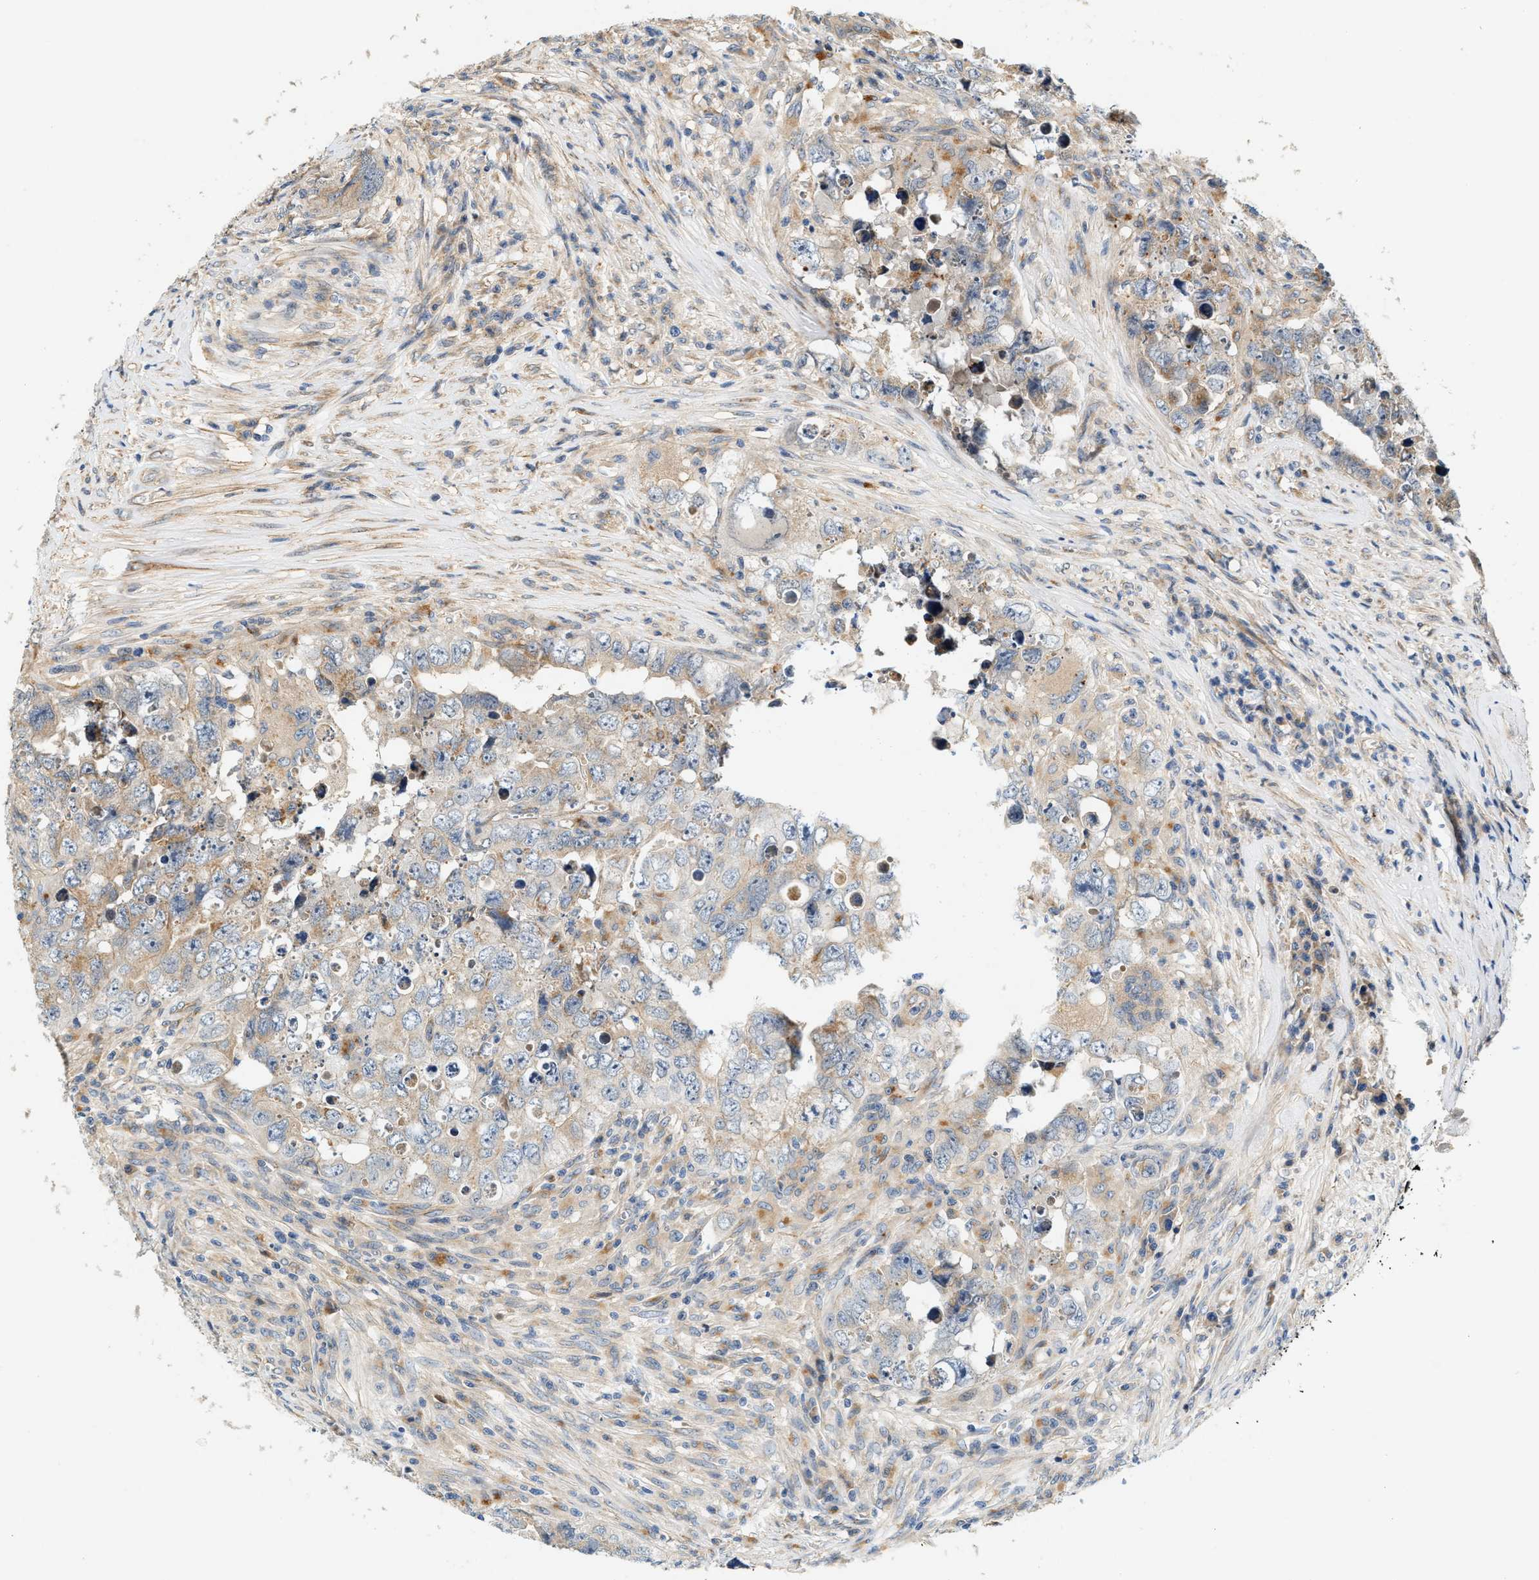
{"staining": {"intensity": "moderate", "quantity": "<25%", "location": "cytoplasmic/membranous"}, "tissue": "testis cancer", "cell_type": "Tumor cells", "image_type": "cancer", "snomed": [{"axis": "morphology", "description": "Seminoma, NOS"}, {"axis": "morphology", "description": "Carcinoma, Embryonal, NOS"}, {"axis": "topography", "description": "Testis"}], "caption": "Testis cancer (embryonal carcinoma) stained with DAB (3,3'-diaminobenzidine) IHC reveals low levels of moderate cytoplasmic/membranous staining in approximately <25% of tumor cells. (Brightfield microscopy of DAB IHC at high magnification).", "gene": "DUSP10", "patient": {"sex": "male", "age": 43}}